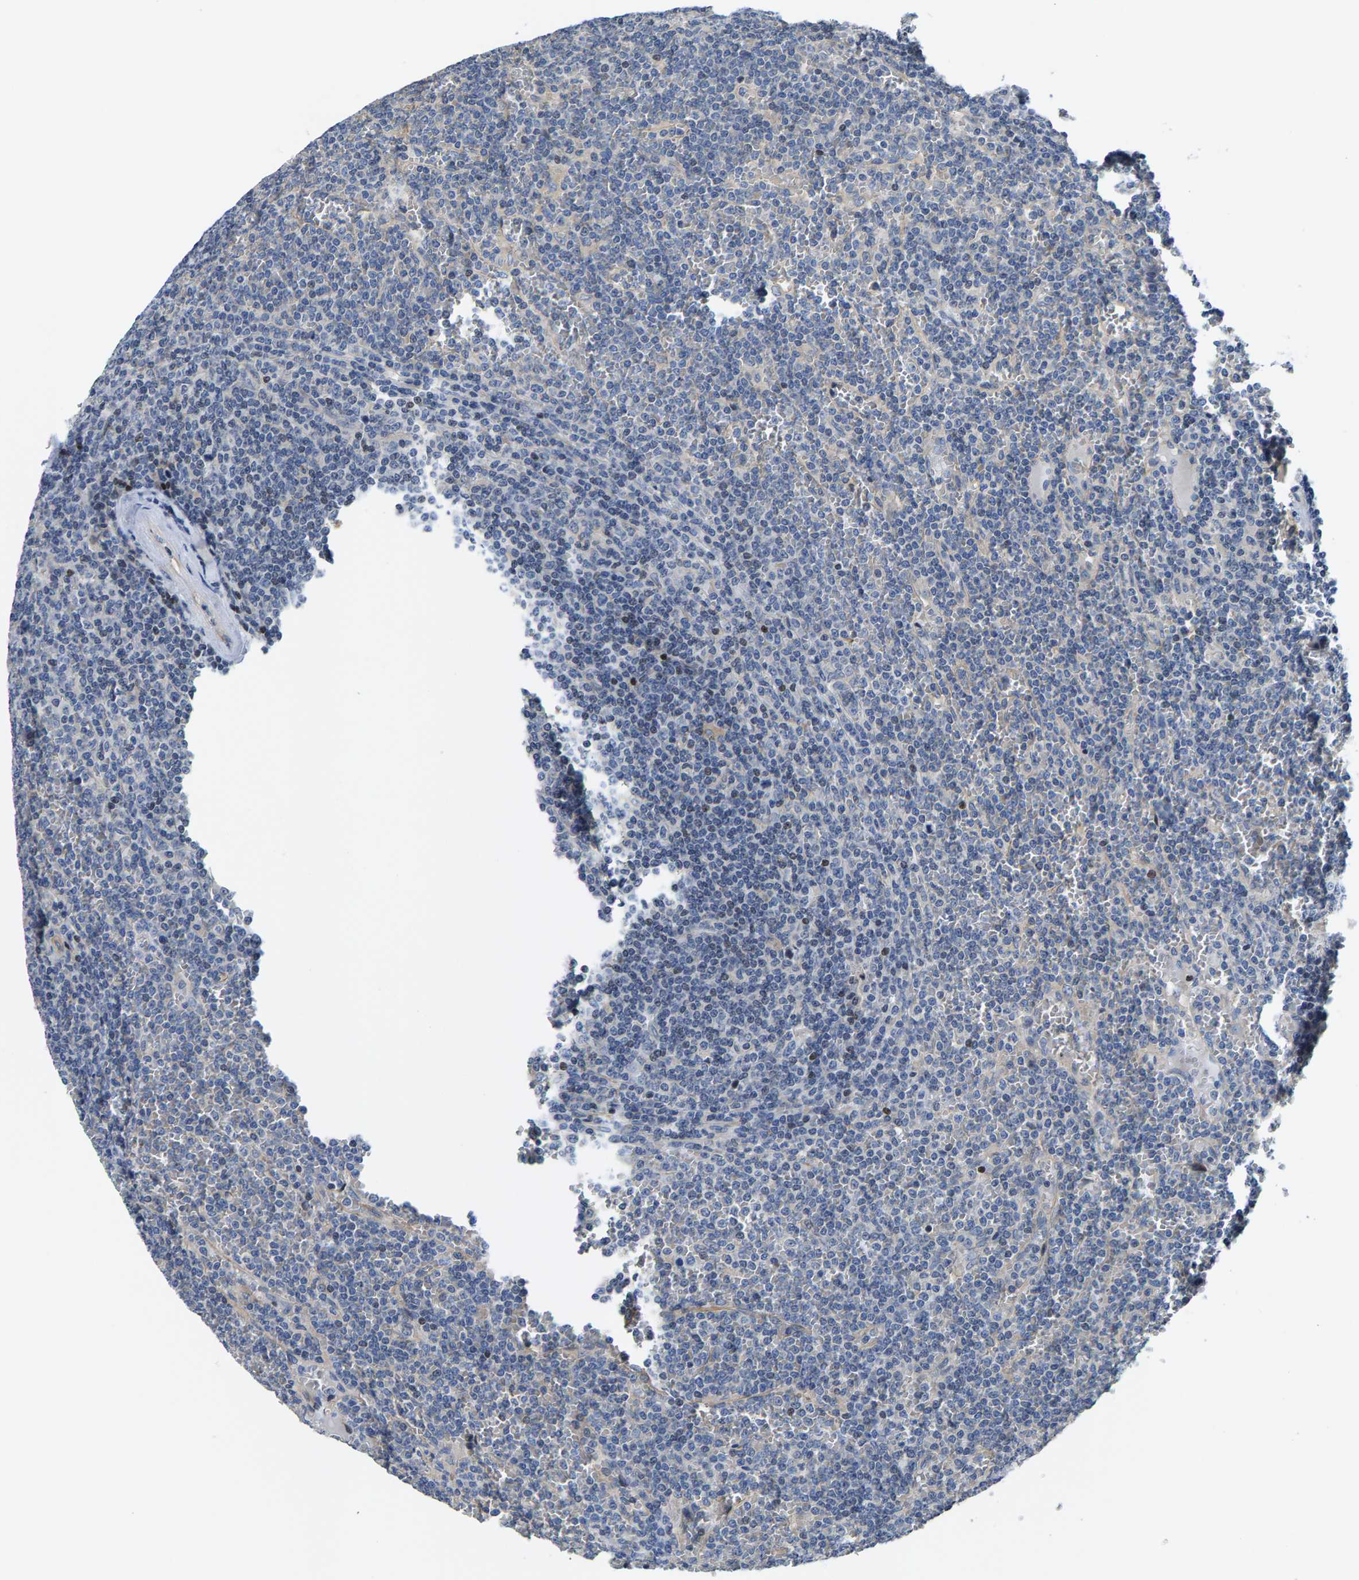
{"staining": {"intensity": "negative", "quantity": "none", "location": "none"}, "tissue": "lymphoma", "cell_type": "Tumor cells", "image_type": "cancer", "snomed": [{"axis": "morphology", "description": "Malignant lymphoma, non-Hodgkin's type, Low grade"}, {"axis": "topography", "description": "Spleen"}], "caption": "Human malignant lymphoma, non-Hodgkin's type (low-grade) stained for a protein using IHC exhibits no staining in tumor cells.", "gene": "AGBL3", "patient": {"sex": "female", "age": 19}}